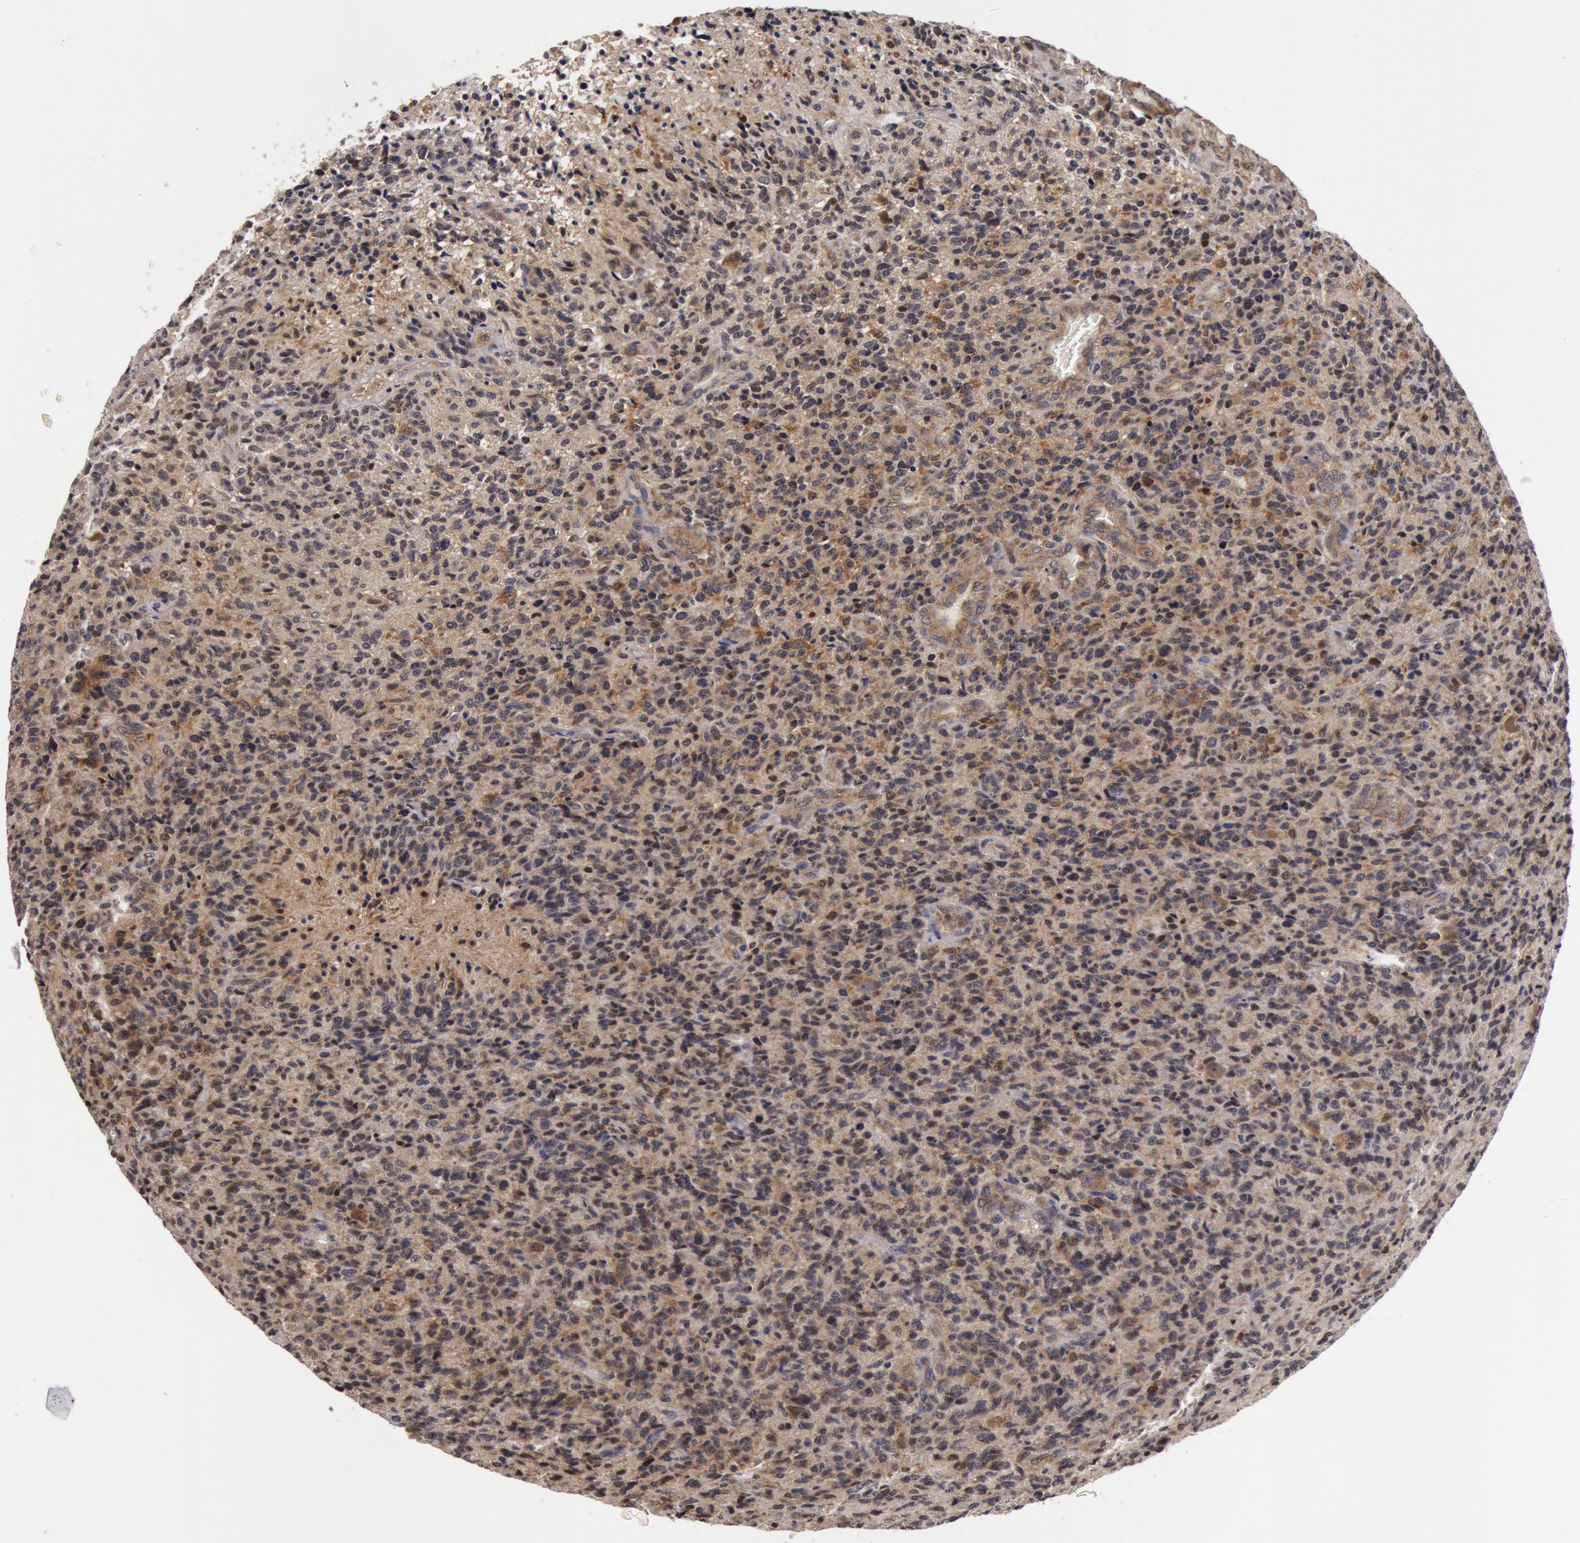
{"staining": {"intensity": "negative", "quantity": "none", "location": "none"}, "tissue": "glioma", "cell_type": "Tumor cells", "image_type": "cancer", "snomed": [{"axis": "morphology", "description": "Glioma, malignant, High grade"}, {"axis": "topography", "description": "Brain"}], "caption": "Tumor cells show no significant protein positivity in glioma. (Immunohistochemistry (ihc), brightfield microscopy, high magnification).", "gene": "ZNF350", "patient": {"sex": "male", "age": 36}}